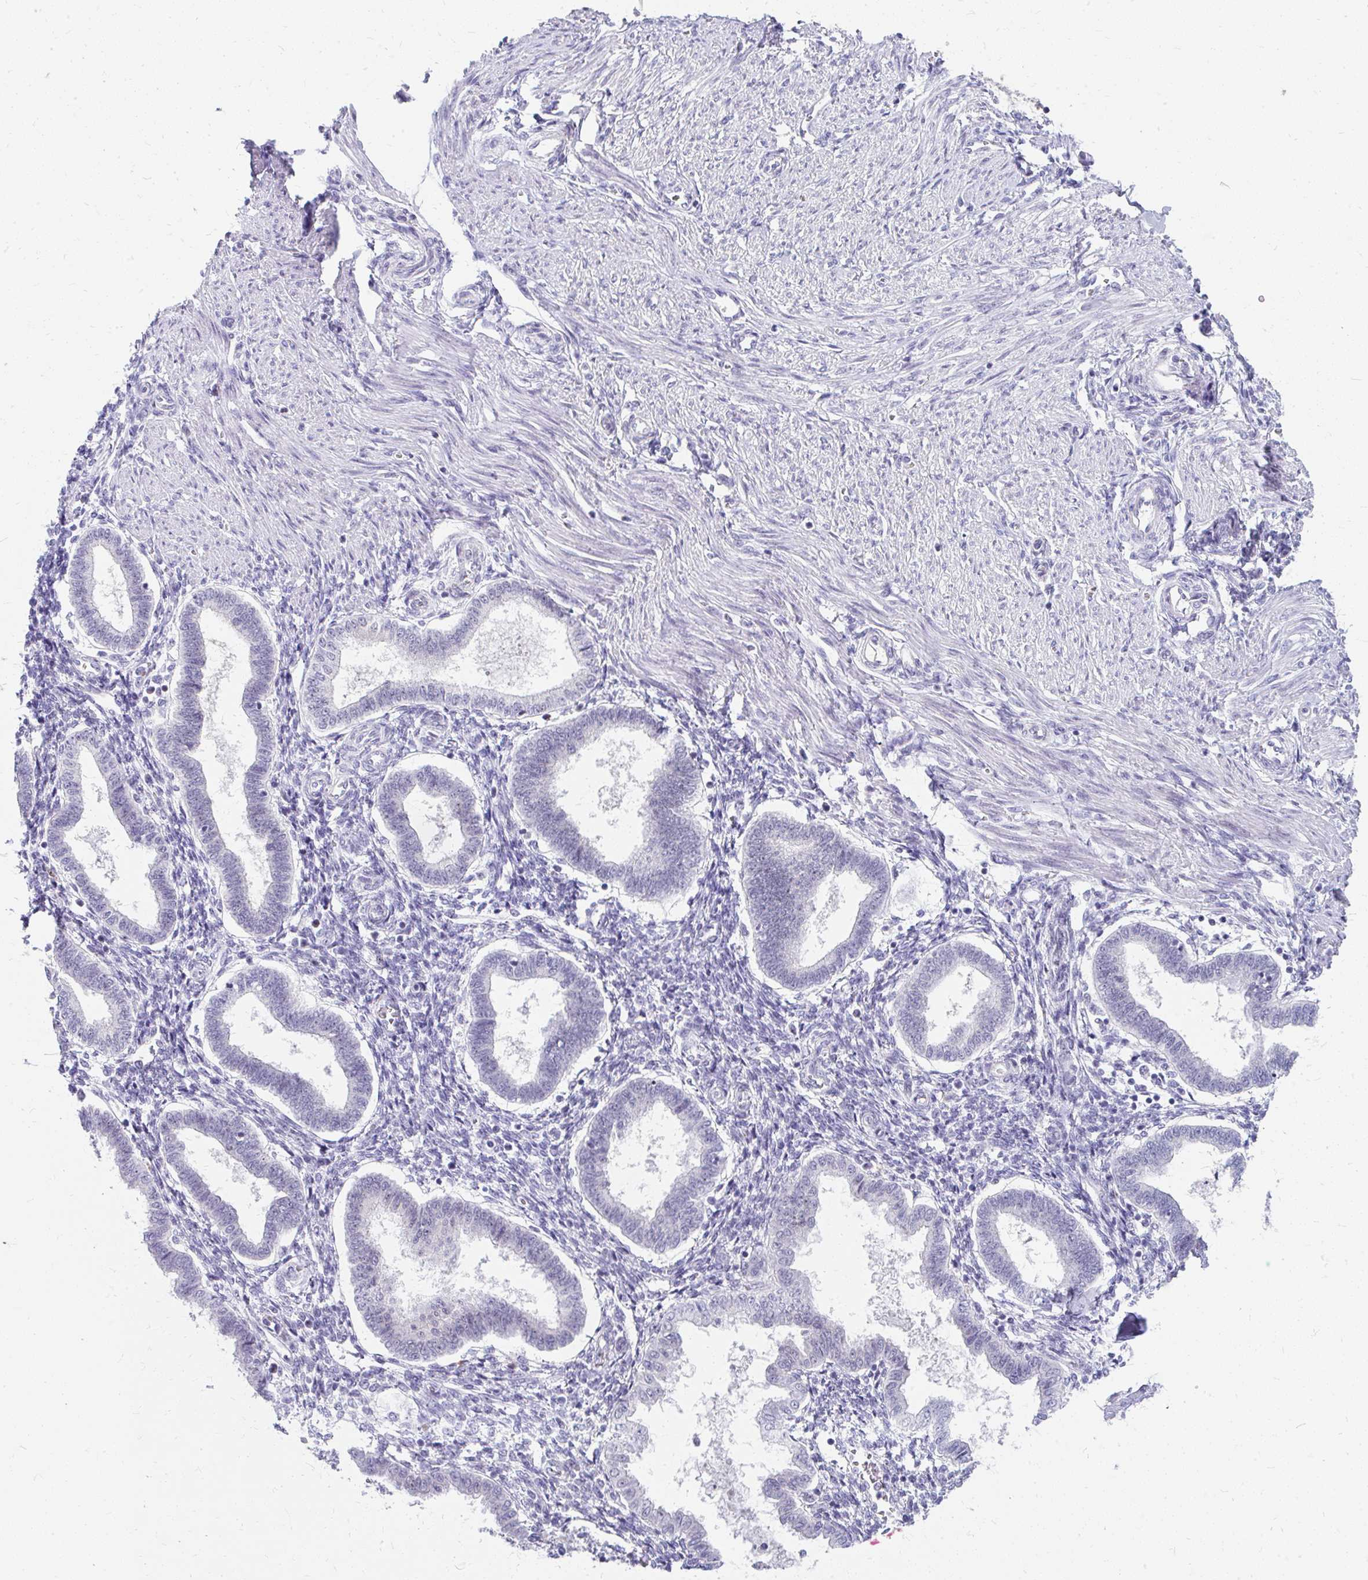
{"staining": {"intensity": "moderate", "quantity": "<25%", "location": "nuclear"}, "tissue": "endometrium", "cell_type": "Cells in endometrial stroma", "image_type": "normal", "snomed": [{"axis": "morphology", "description": "Normal tissue, NOS"}, {"axis": "topography", "description": "Endometrium"}], "caption": "An immunohistochemistry (IHC) photomicrograph of unremarkable tissue is shown. Protein staining in brown highlights moderate nuclear positivity in endometrium within cells in endometrial stroma. (Brightfield microscopy of DAB IHC at high magnification).", "gene": "GTF2H1", "patient": {"sex": "female", "age": 24}}